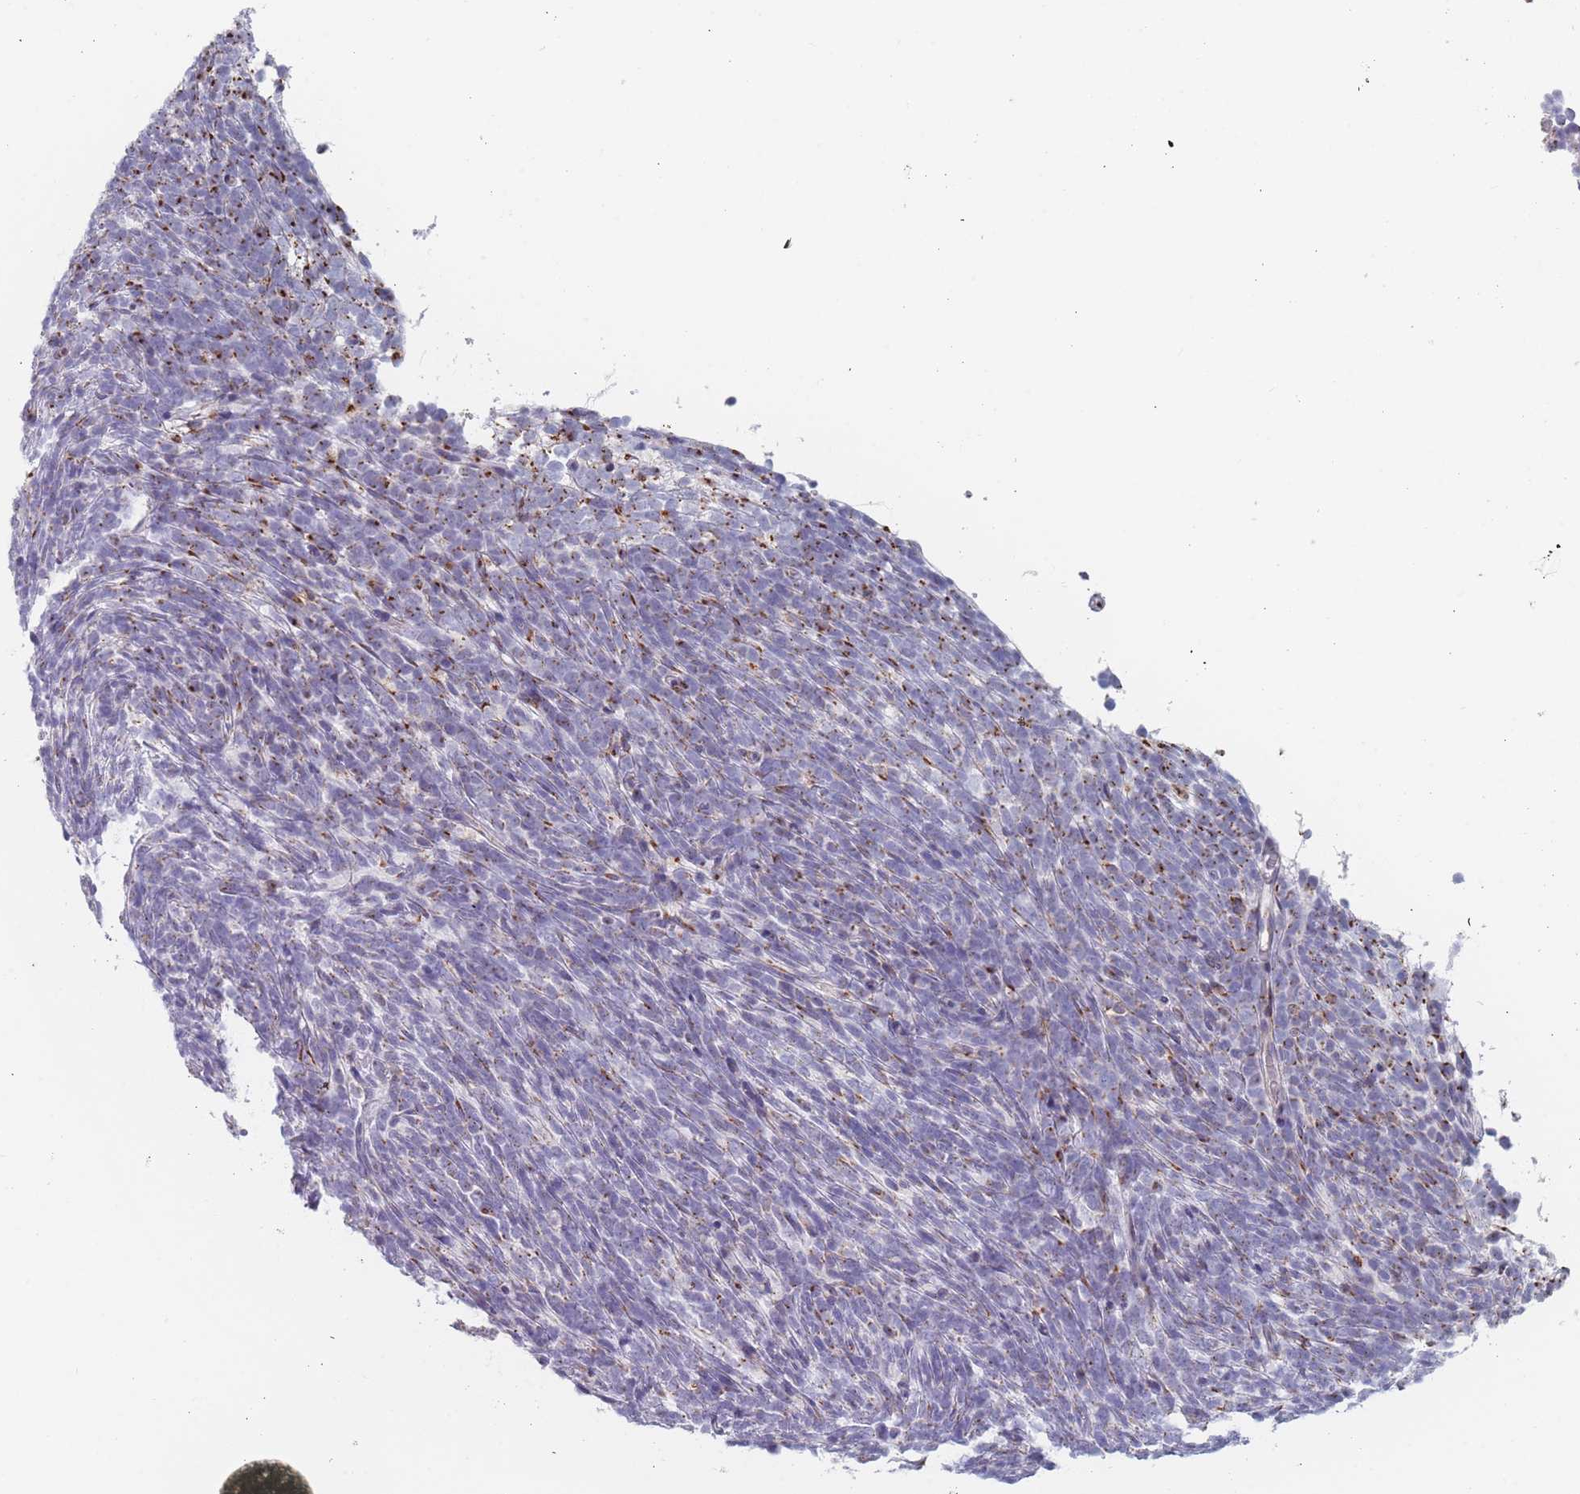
{"staining": {"intensity": "moderate", "quantity": "<25%", "location": "cytoplasmic/membranous"}, "tissue": "glioma", "cell_type": "Tumor cells", "image_type": "cancer", "snomed": [{"axis": "morphology", "description": "Glioma, malignant, Low grade"}, {"axis": "topography", "description": "Brain"}], "caption": "Protein expression analysis of human glioma reveals moderate cytoplasmic/membranous expression in approximately <25% of tumor cells.", "gene": "TMED10", "patient": {"sex": "female", "age": 1}}